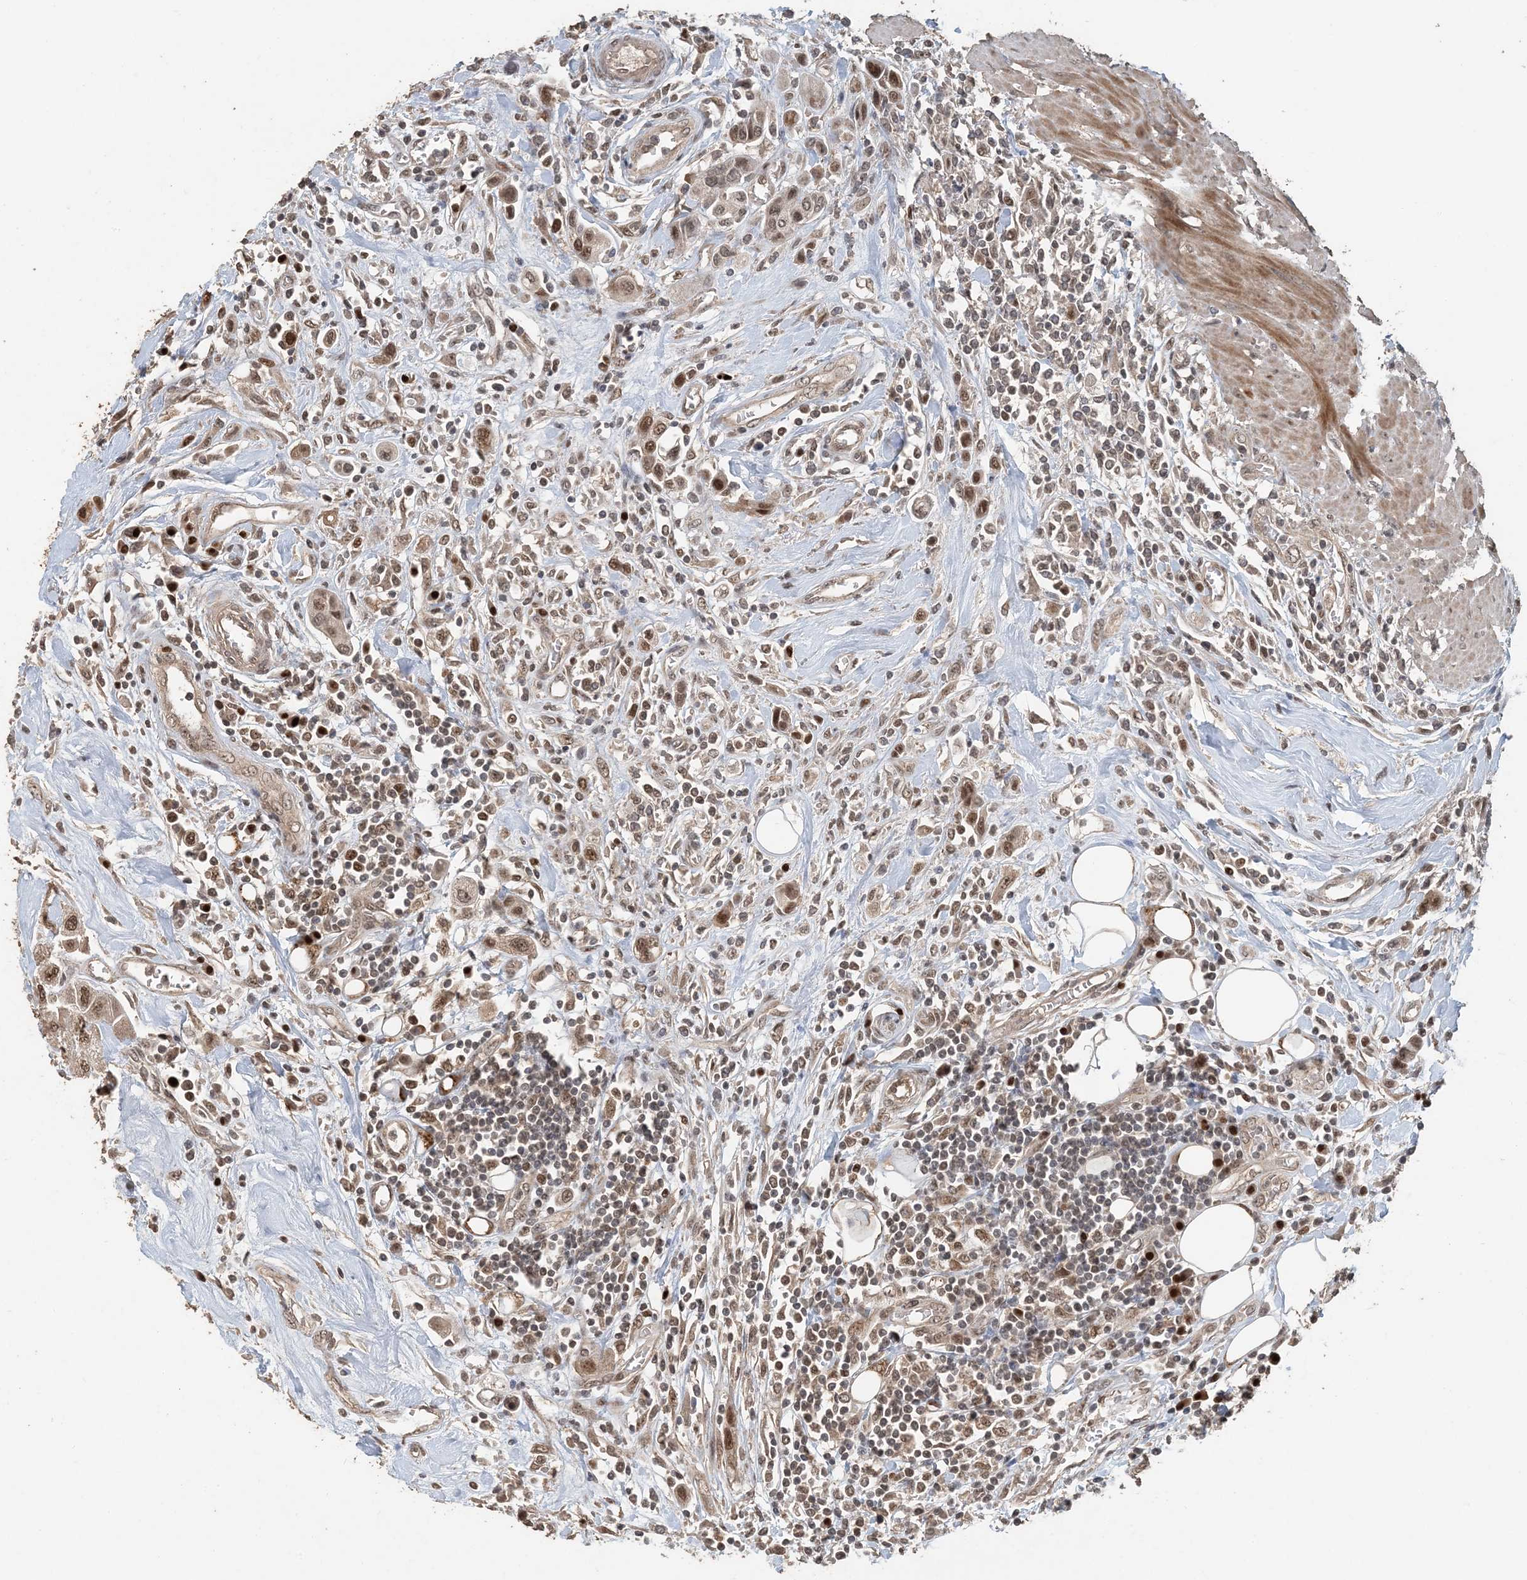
{"staining": {"intensity": "moderate", "quantity": ">75%", "location": "nuclear"}, "tissue": "urothelial cancer", "cell_type": "Tumor cells", "image_type": "cancer", "snomed": [{"axis": "morphology", "description": "Urothelial carcinoma, High grade"}, {"axis": "topography", "description": "Urinary bladder"}], "caption": "There is medium levels of moderate nuclear staining in tumor cells of urothelial cancer, as demonstrated by immunohistochemical staining (brown color).", "gene": "ATP13A2", "patient": {"sex": "male", "age": 50}}